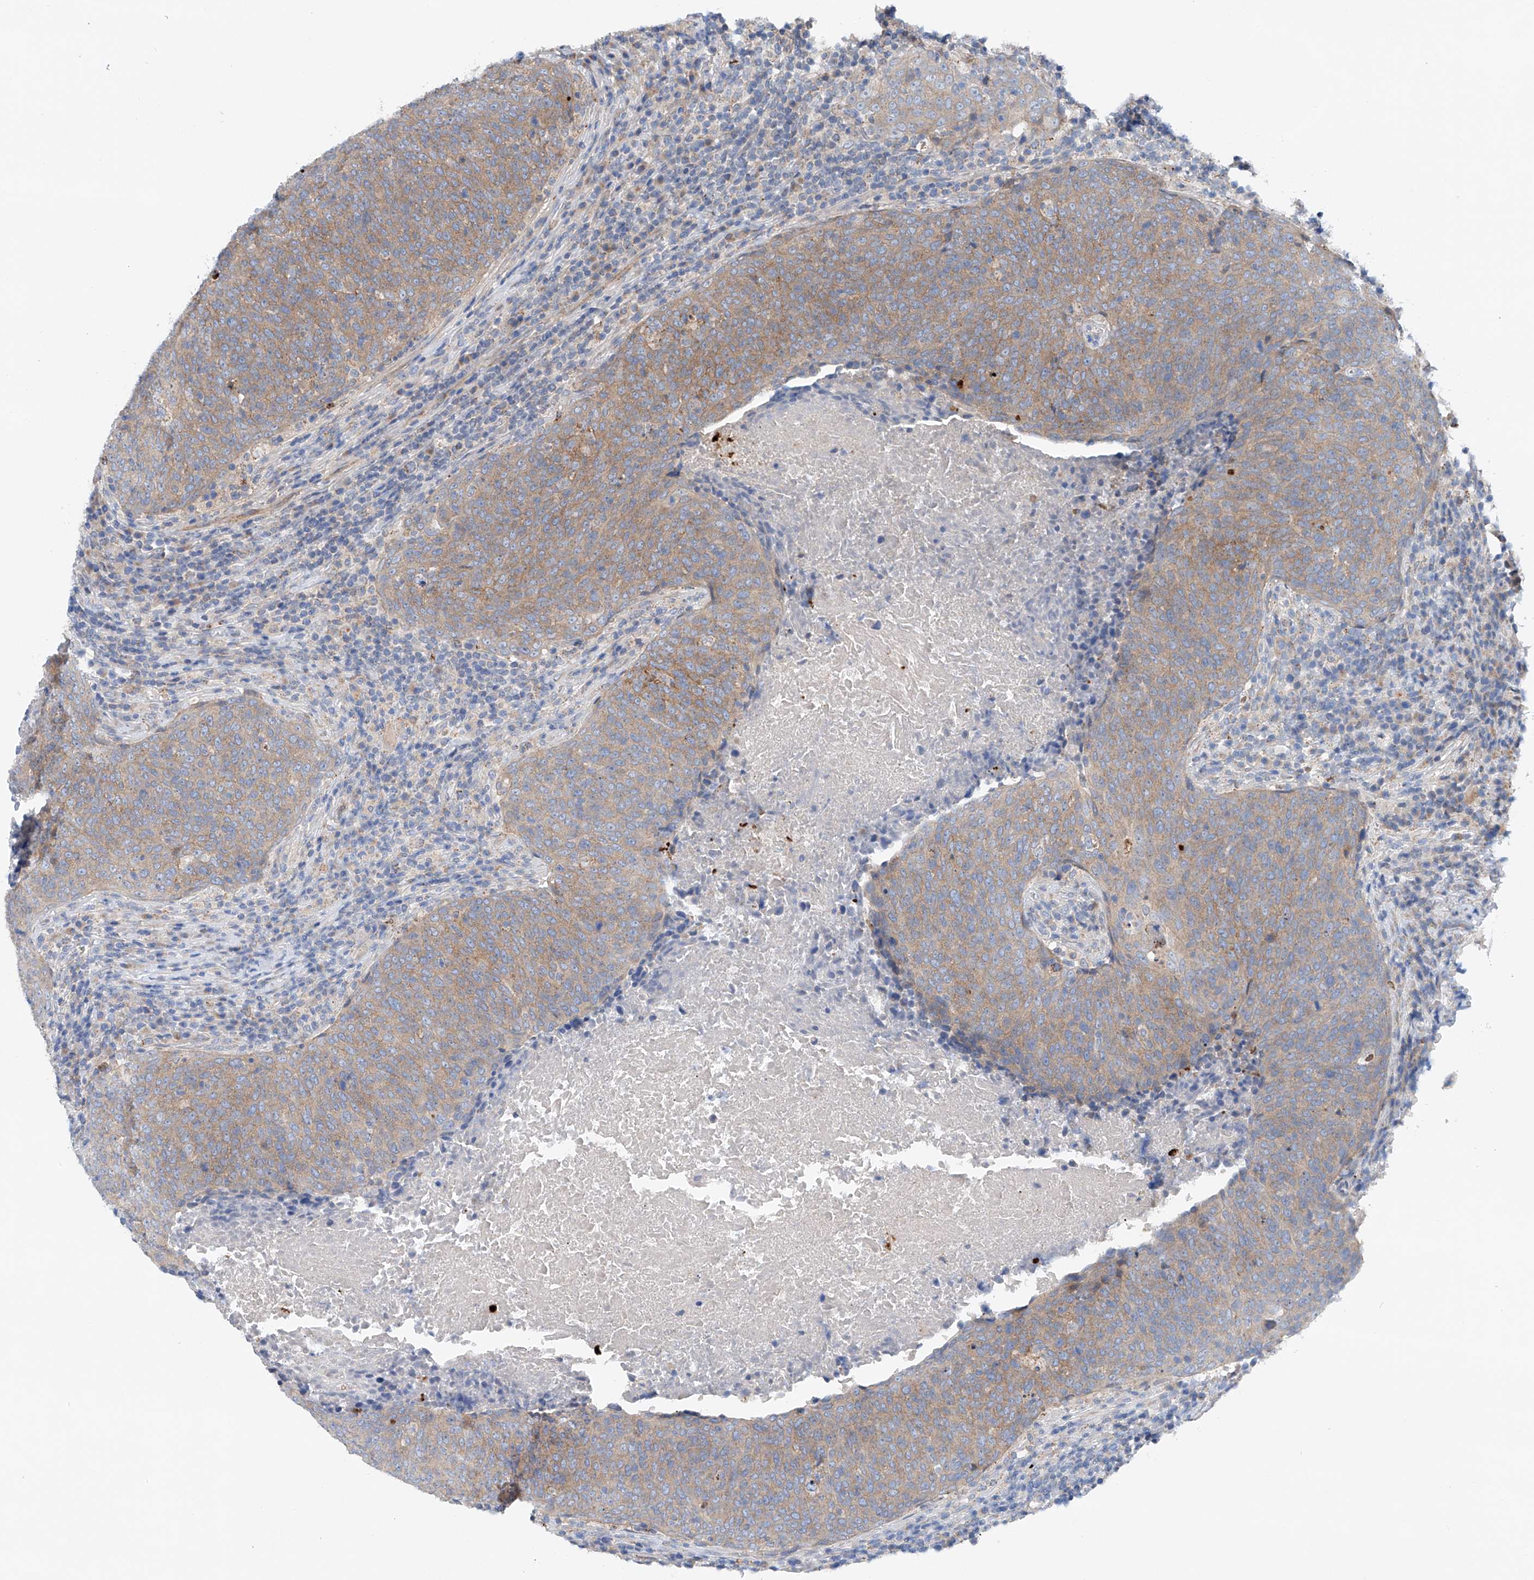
{"staining": {"intensity": "moderate", "quantity": ">75%", "location": "cytoplasmic/membranous"}, "tissue": "head and neck cancer", "cell_type": "Tumor cells", "image_type": "cancer", "snomed": [{"axis": "morphology", "description": "Squamous cell carcinoma, NOS"}, {"axis": "morphology", "description": "Squamous cell carcinoma, metastatic, NOS"}, {"axis": "topography", "description": "Lymph node"}, {"axis": "topography", "description": "Head-Neck"}], "caption": "Protein expression analysis of head and neck squamous cell carcinoma demonstrates moderate cytoplasmic/membranous staining in approximately >75% of tumor cells. Nuclei are stained in blue.", "gene": "CEP85L", "patient": {"sex": "male", "age": 62}}